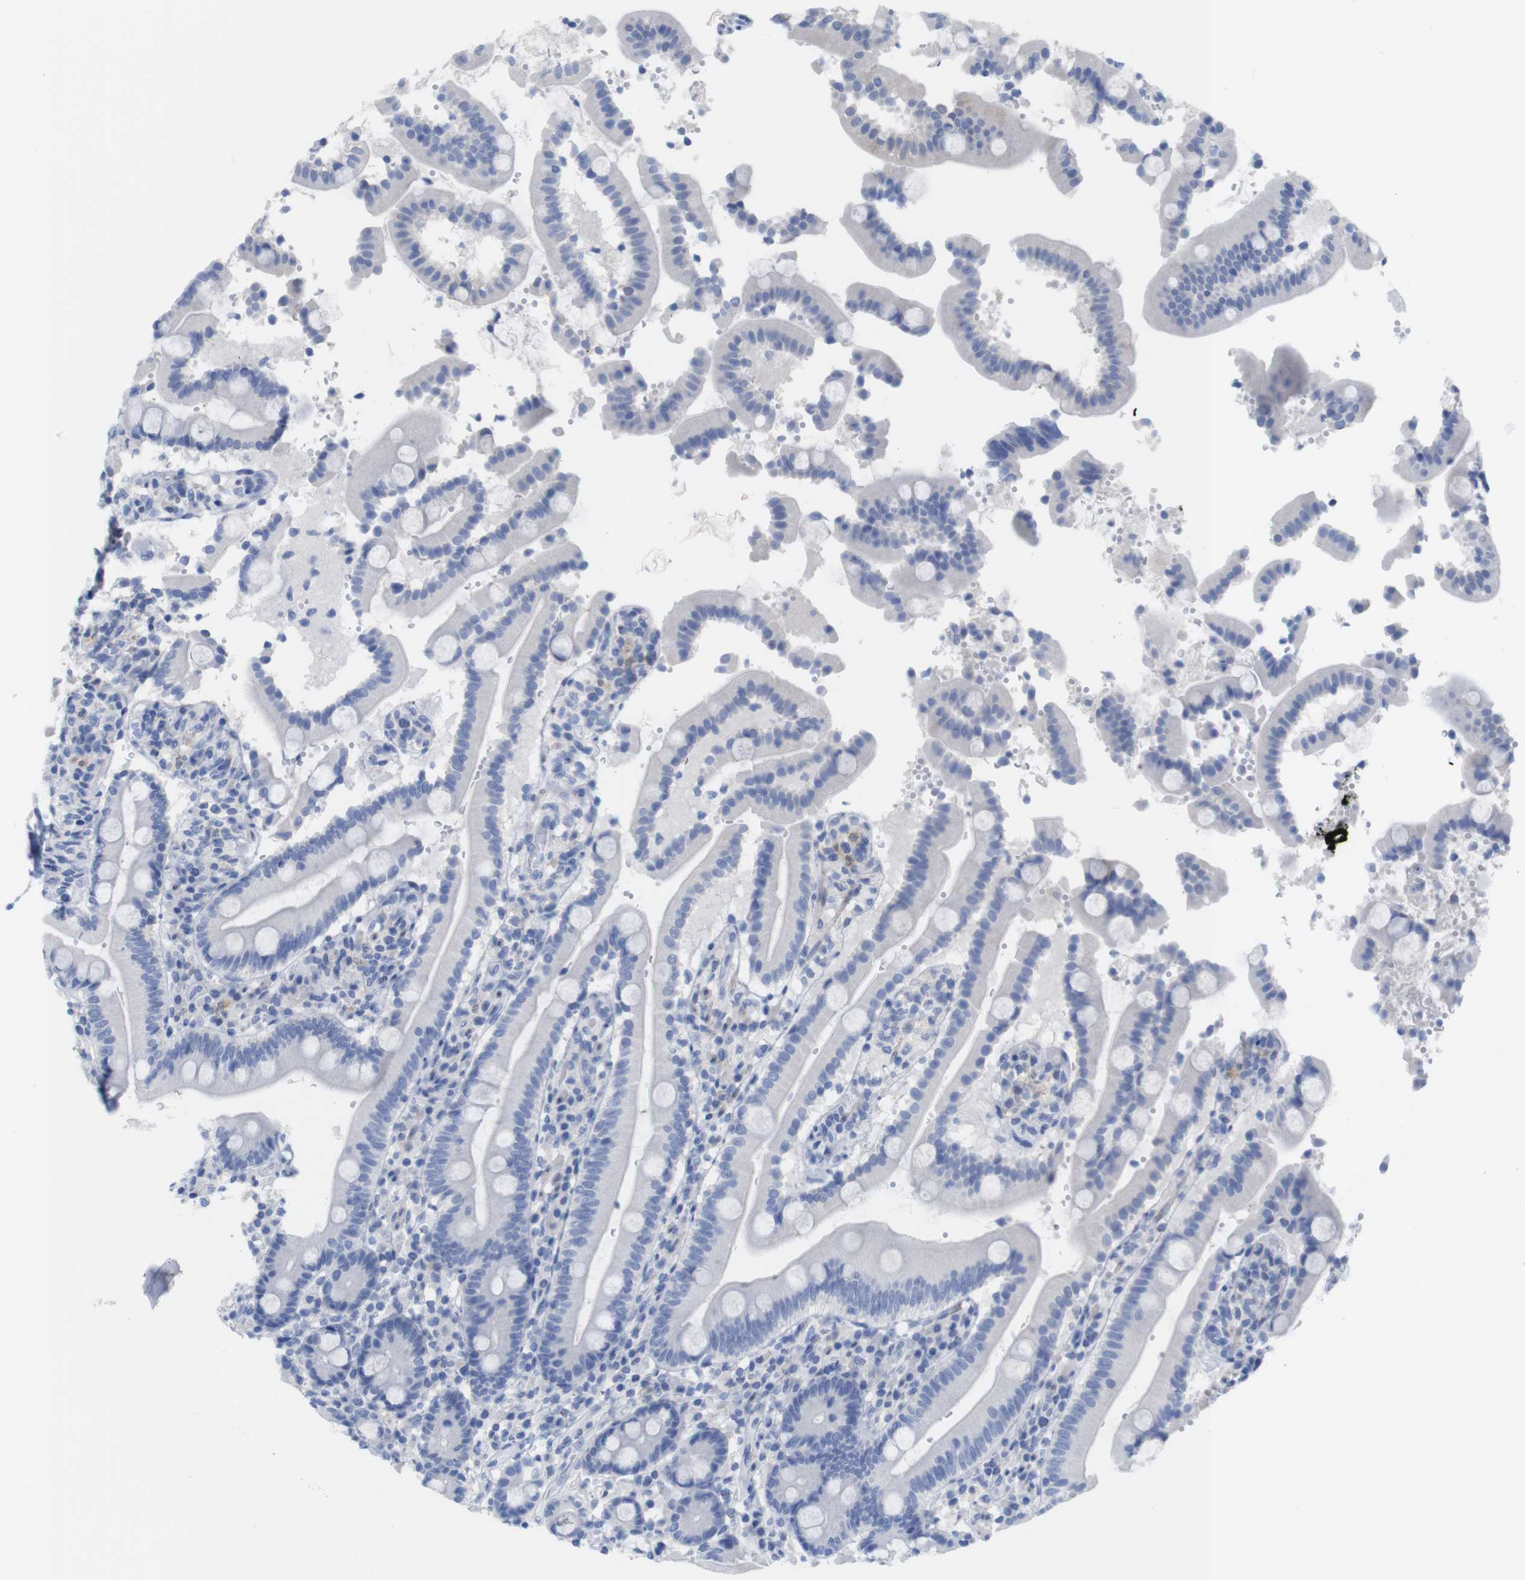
{"staining": {"intensity": "negative", "quantity": "none", "location": "none"}, "tissue": "duodenum", "cell_type": "Glandular cells", "image_type": "normal", "snomed": [{"axis": "morphology", "description": "Normal tissue, NOS"}, {"axis": "topography", "description": "Small intestine, NOS"}], "caption": "Human duodenum stained for a protein using IHC exhibits no staining in glandular cells.", "gene": "PNMA1", "patient": {"sex": "female", "age": 71}}